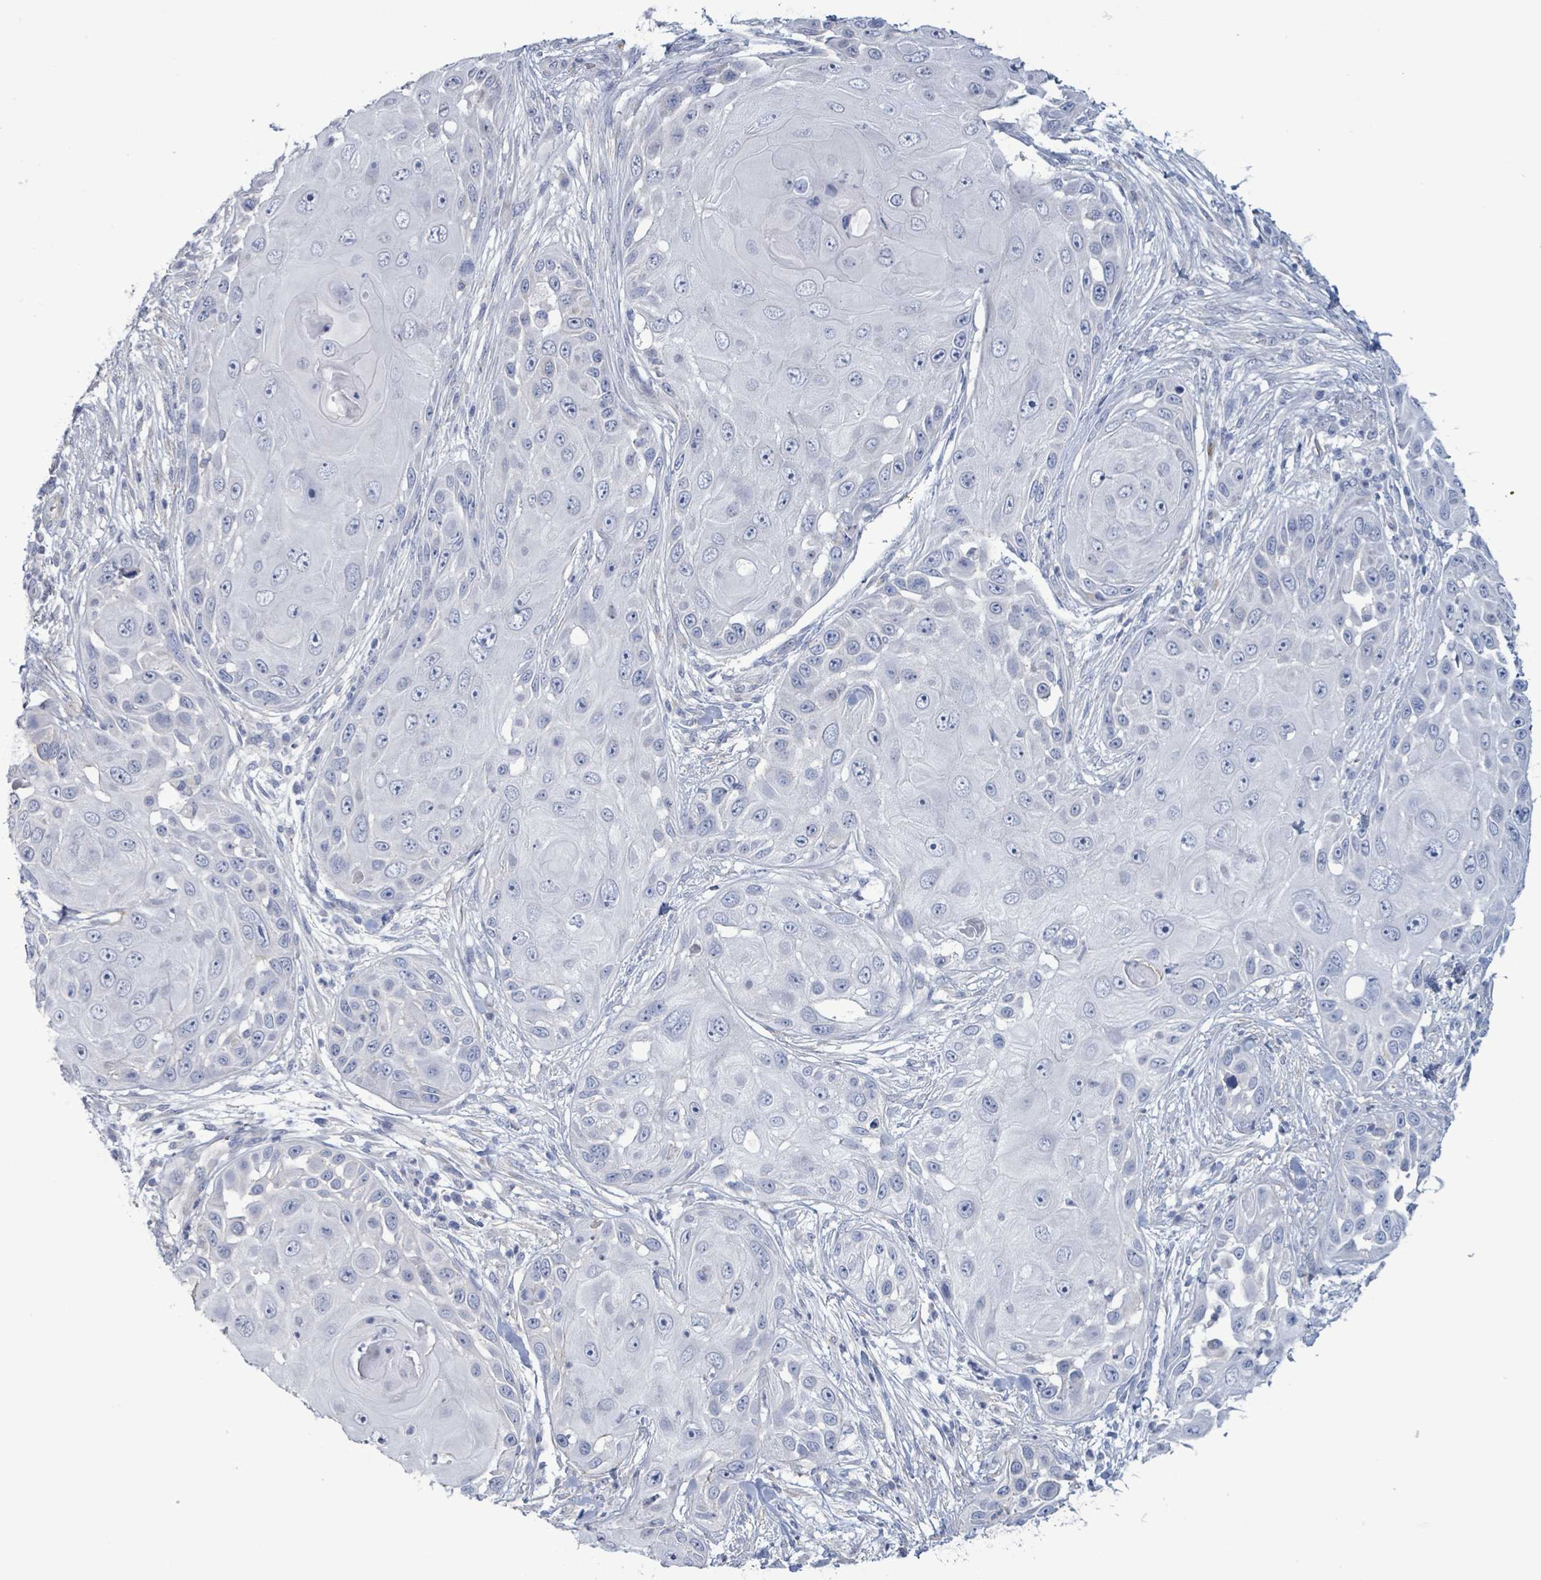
{"staining": {"intensity": "negative", "quantity": "none", "location": "none"}, "tissue": "skin cancer", "cell_type": "Tumor cells", "image_type": "cancer", "snomed": [{"axis": "morphology", "description": "Squamous cell carcinoma, NOS"}, {"axis": "topography", "description": "Skin"}], "caption": "Tumor cells are negative for brown protein staining in skin squamous cell carcinoma.", "gene": "PKLR", "patient": {"sex": "female", "age": 44}}